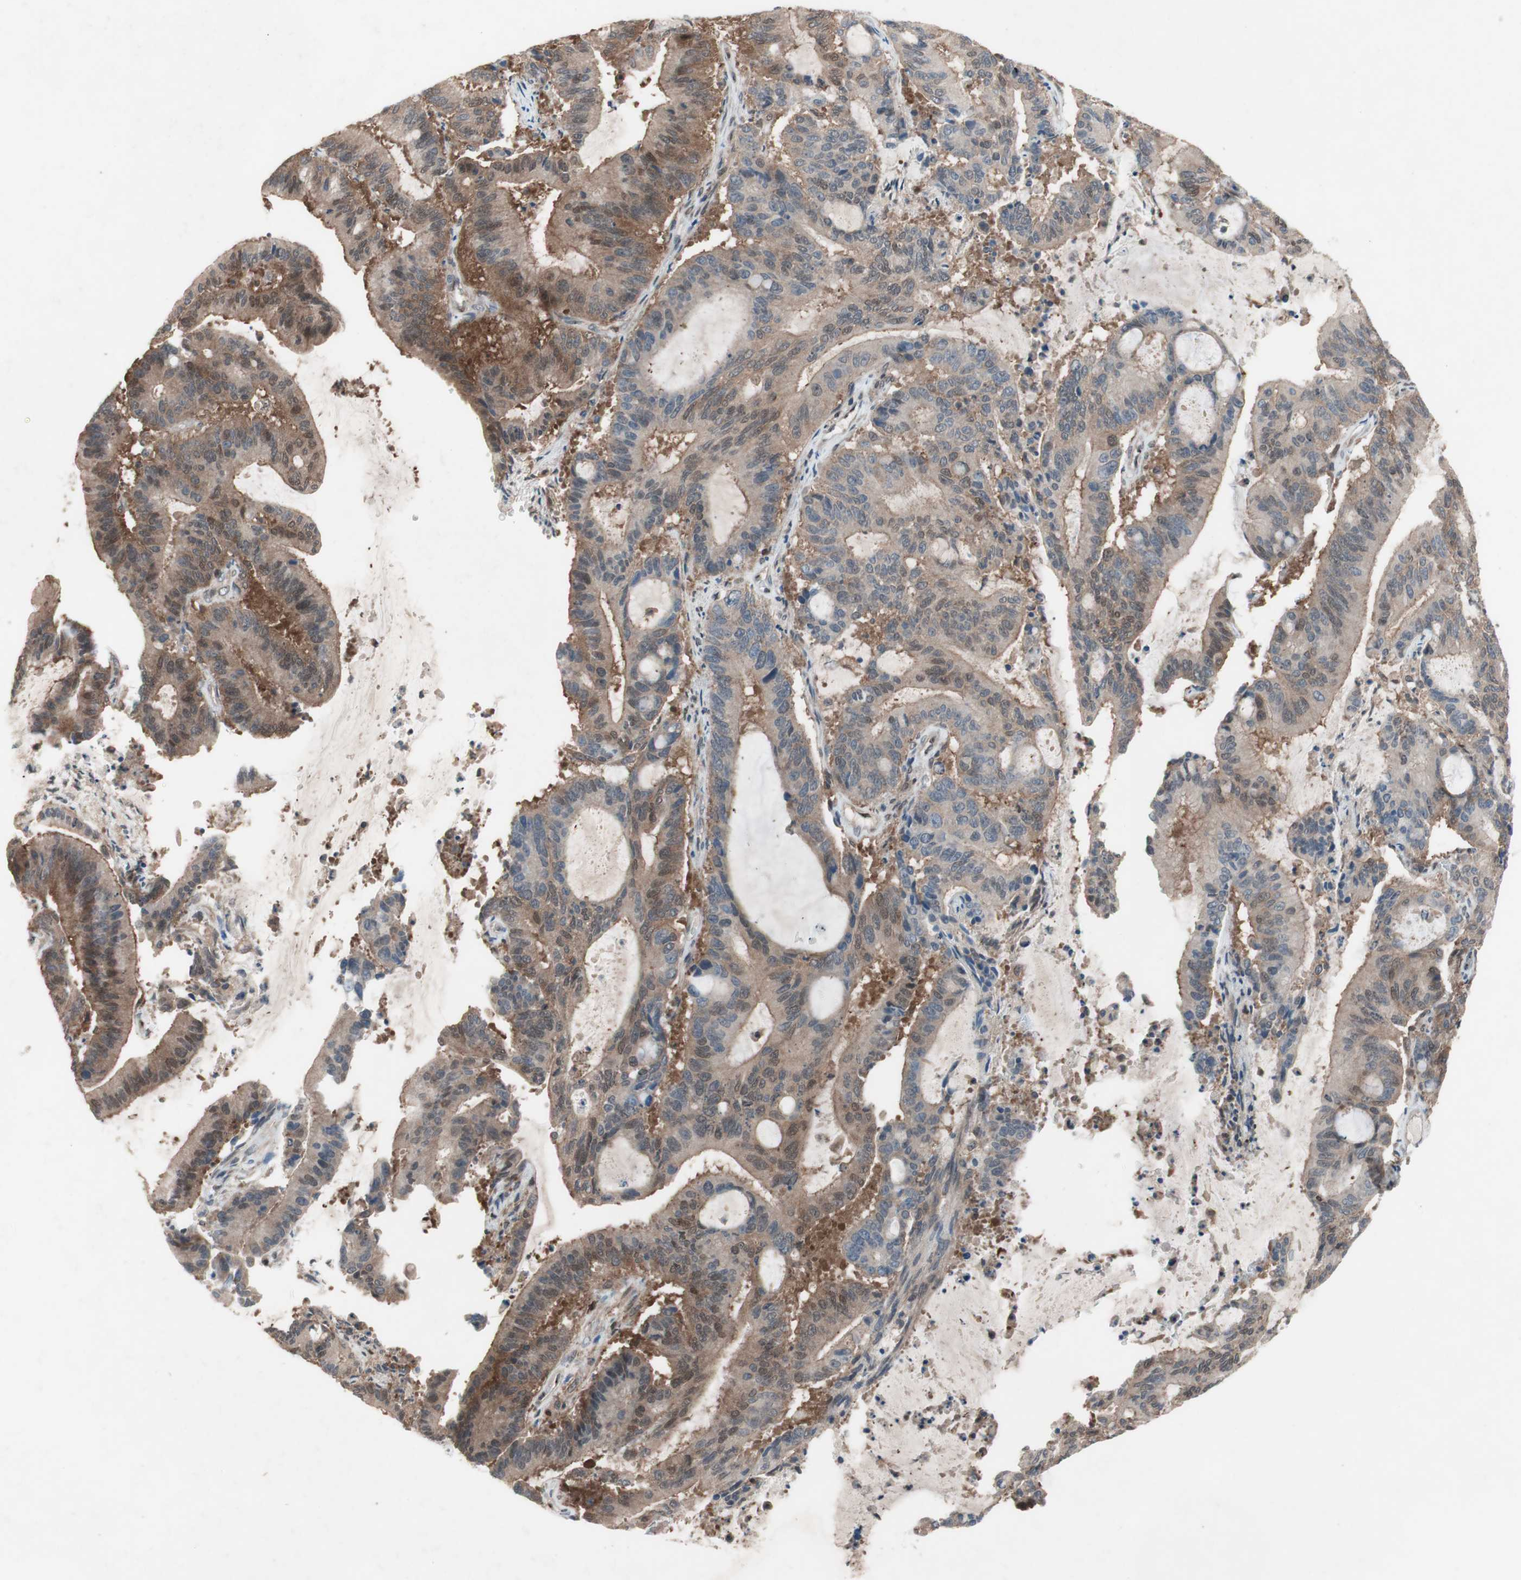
{"staining": {"intensity": "moderate", "quantity": ">75%", "location": "cytoplasmic/membranous"}, "tissue": "liver cancer", "cell_type": "Tumor cells", "image_type": "cancer", "snomed": [{"axis": "morphology", "description": "Cholangiocarcinoma"}, {"axis": "topography", "description": "Liver"}], "caption": "Tumor cells demonstrate medium levels of moderate cytoplasmic/membranous positivity in approximately >75% of cells in human liver cancer (cholangiocarcinoma).", "gene": "GALT", "patient": {"sex": "female", "age": 73}}